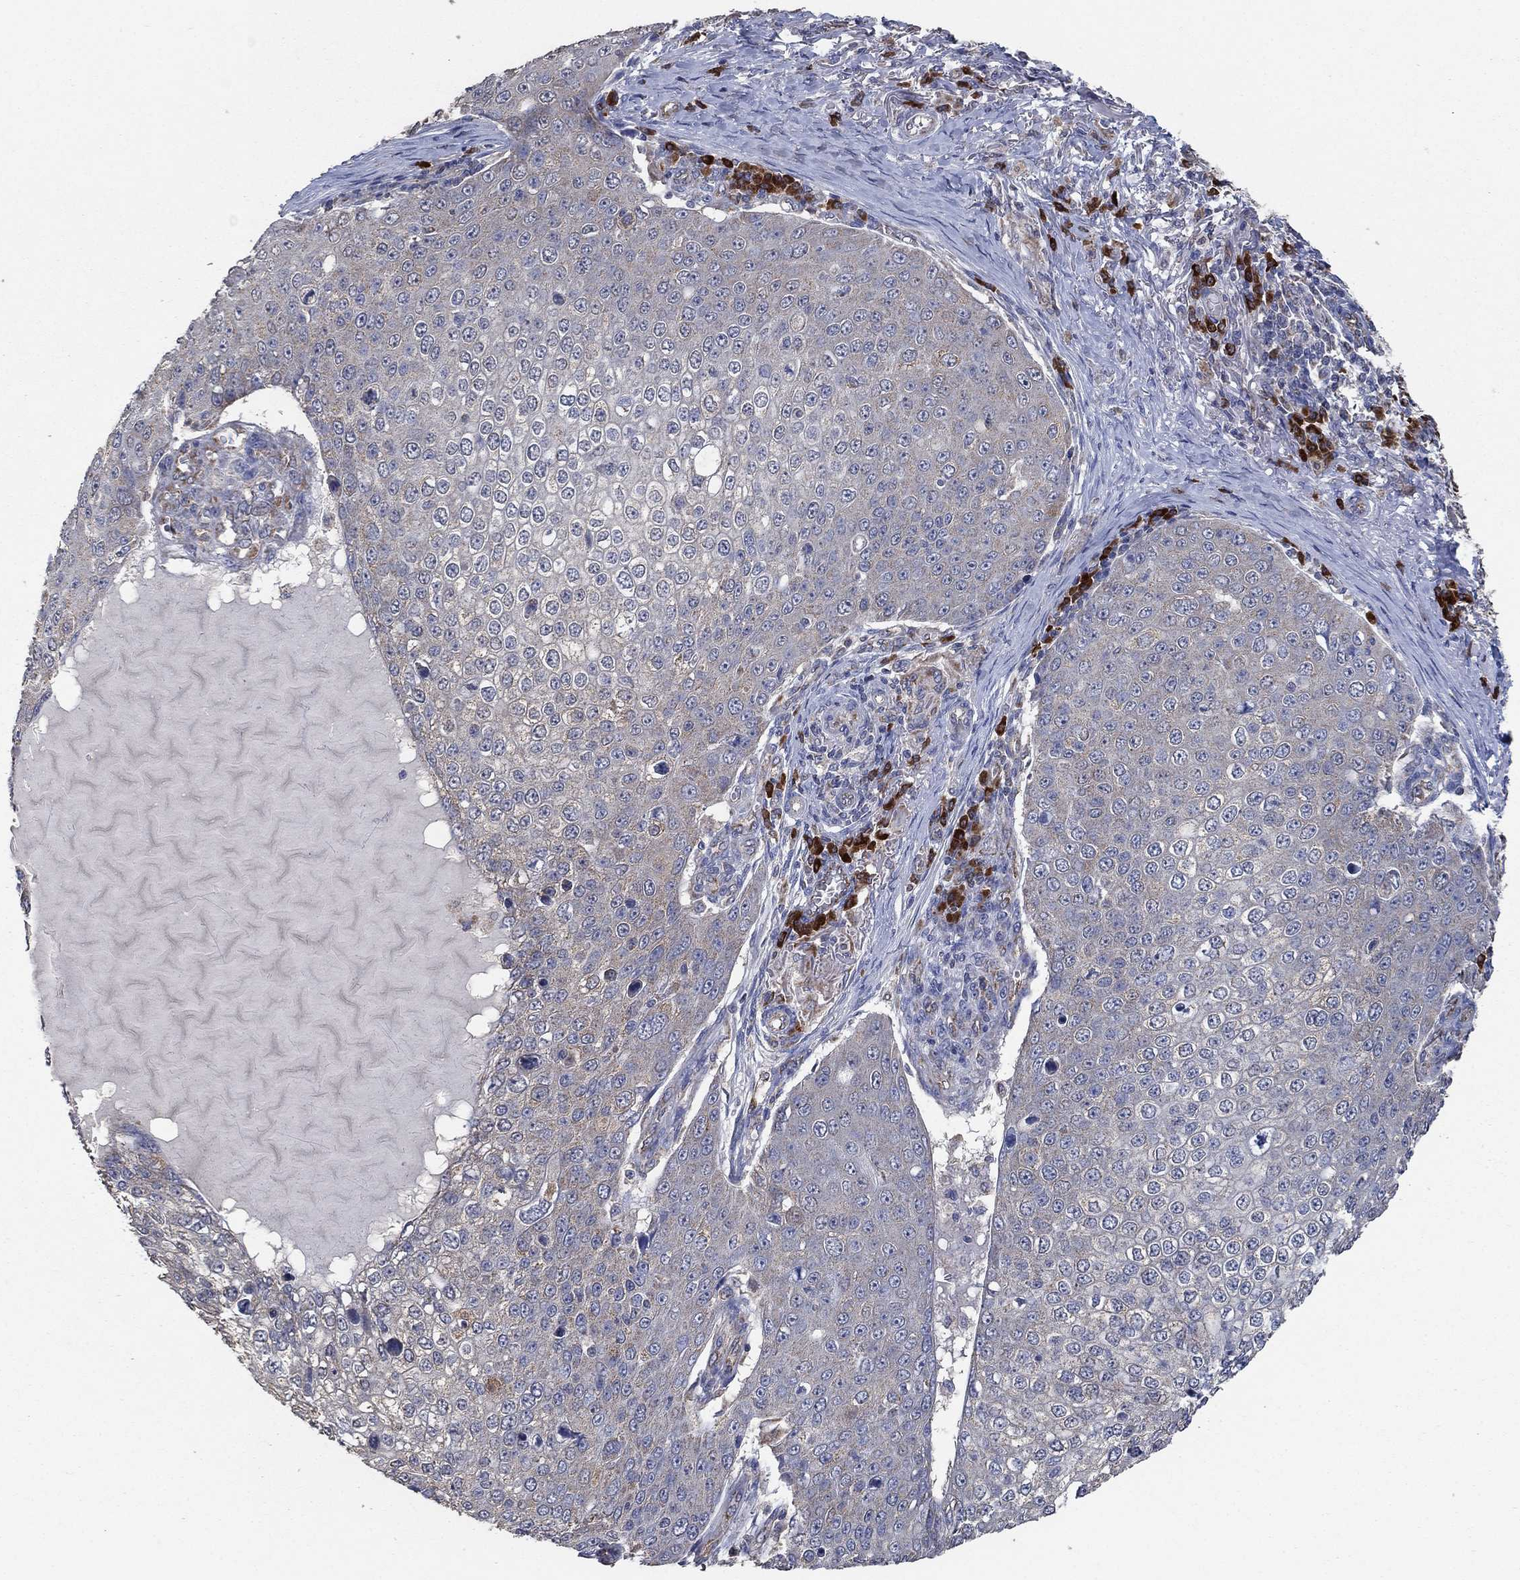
{"staining": {"intensity": "moderate", "quantity": "<25%", "location": "cytoplasmic/membranous"}, "tissue": "skin cancer", "cell_type": "Tumor cells", "image_type": "cancer", "snomed": [{"axis": "morphology", "description": "Squamous cell carcinoma, NOS"}, {"axis": "topography", "description": "Skin"}], "caption": "Immunohistochemistry of human skin cancer displays low levels of moderate cytoplasmic/membranous staining in approximately <25% of tumor cells.", "gene": "HID1", "patient": {"sex": "male", "age": 71}}